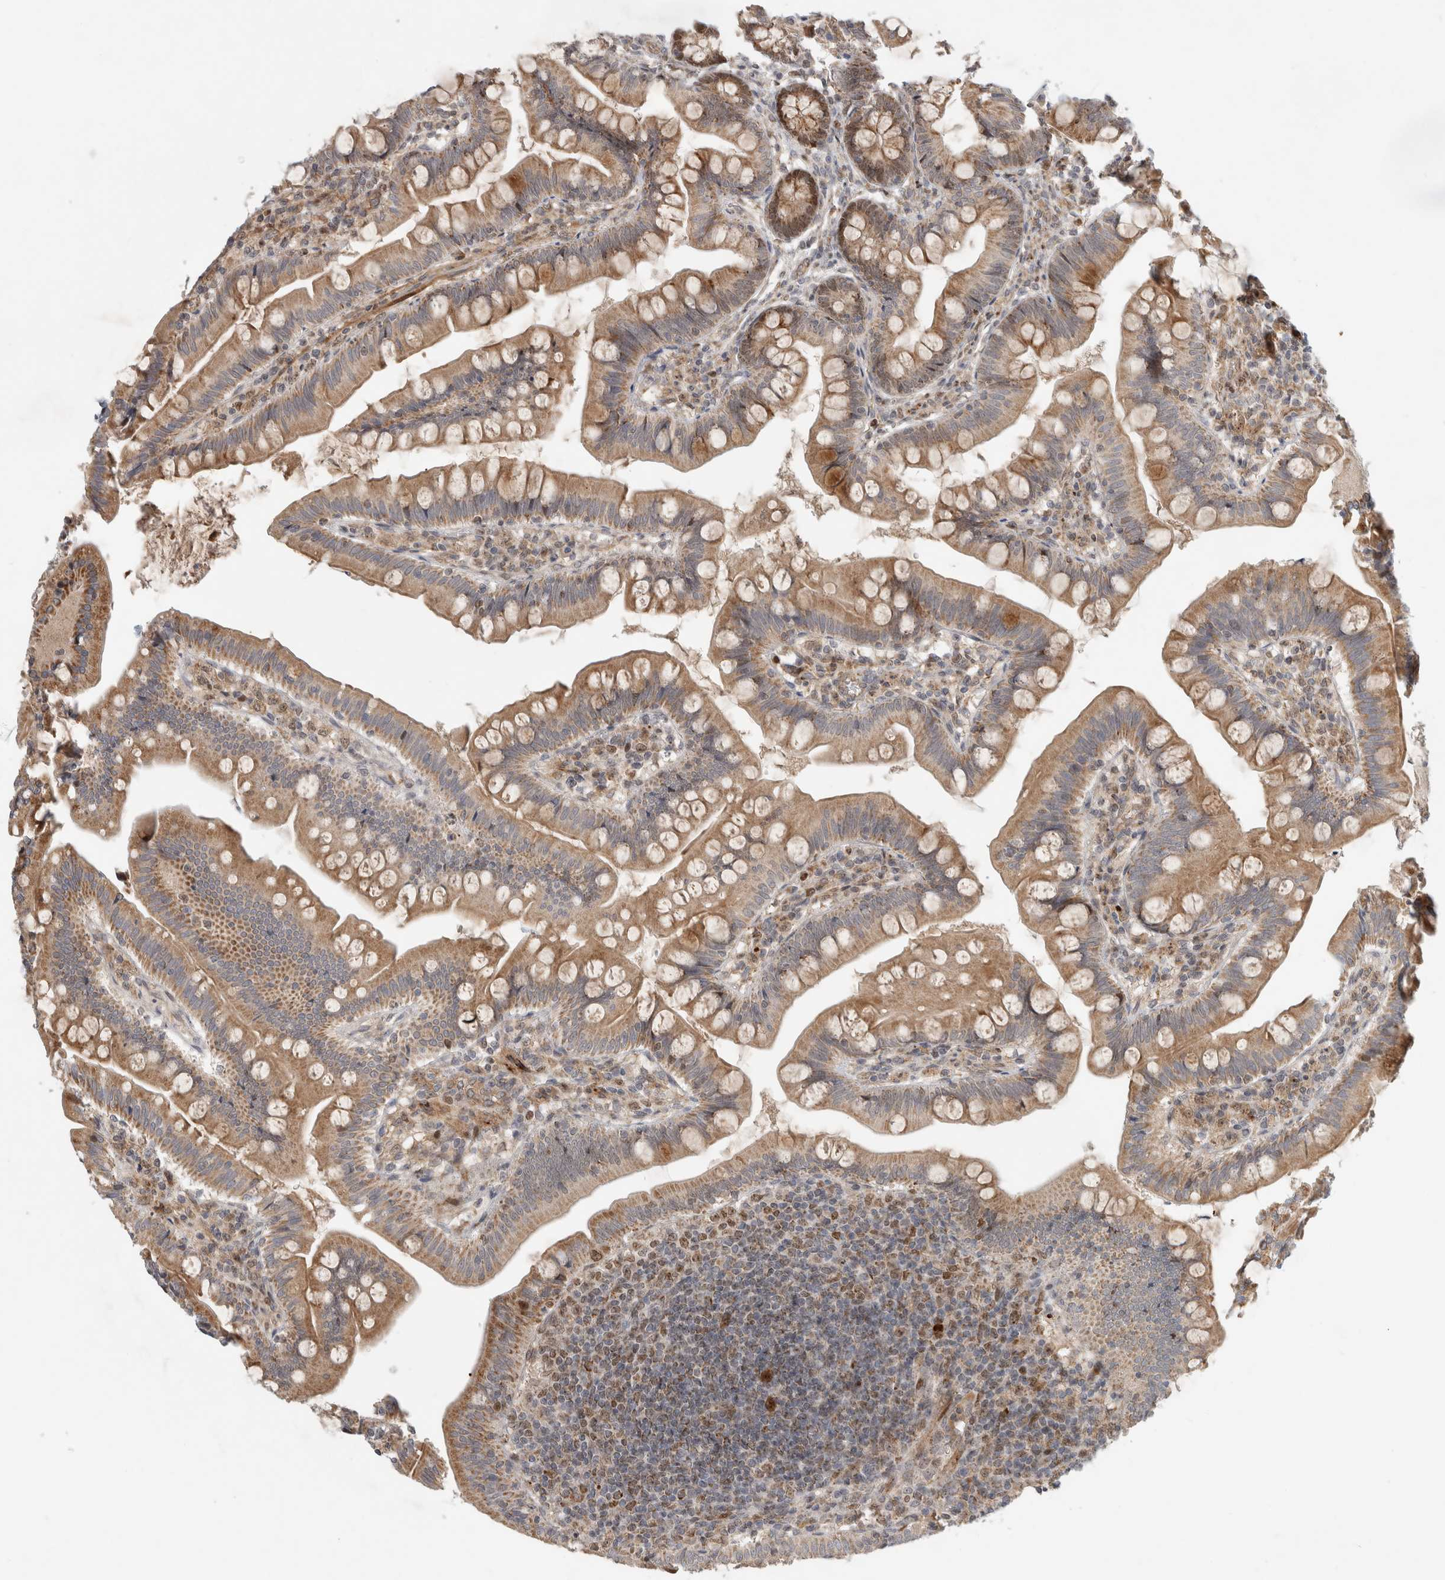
{"staining": {"intensity": "moderate", "quantity": ">75%", "location": "cytoplasmic/membranous,nuclear"}, "tissue": "small intestine", "cell_type": "Glandular cells", "image_type": "normal", "snomed": [{"axis": "morphology", "description": "Normal tissue, NOS"}, {"axis": "topography", "description": "Small intestine"}], "caption": "Protein staining exhibits moderate cytoplasmic/membranous,nuclear staining in approximately >75% of glandular cells in benign small intestine. The protein is shown in brown color, while the nuclei are stained blue.", "gene": "INSRR", "patient": {"sex": "male", "age": 7}}